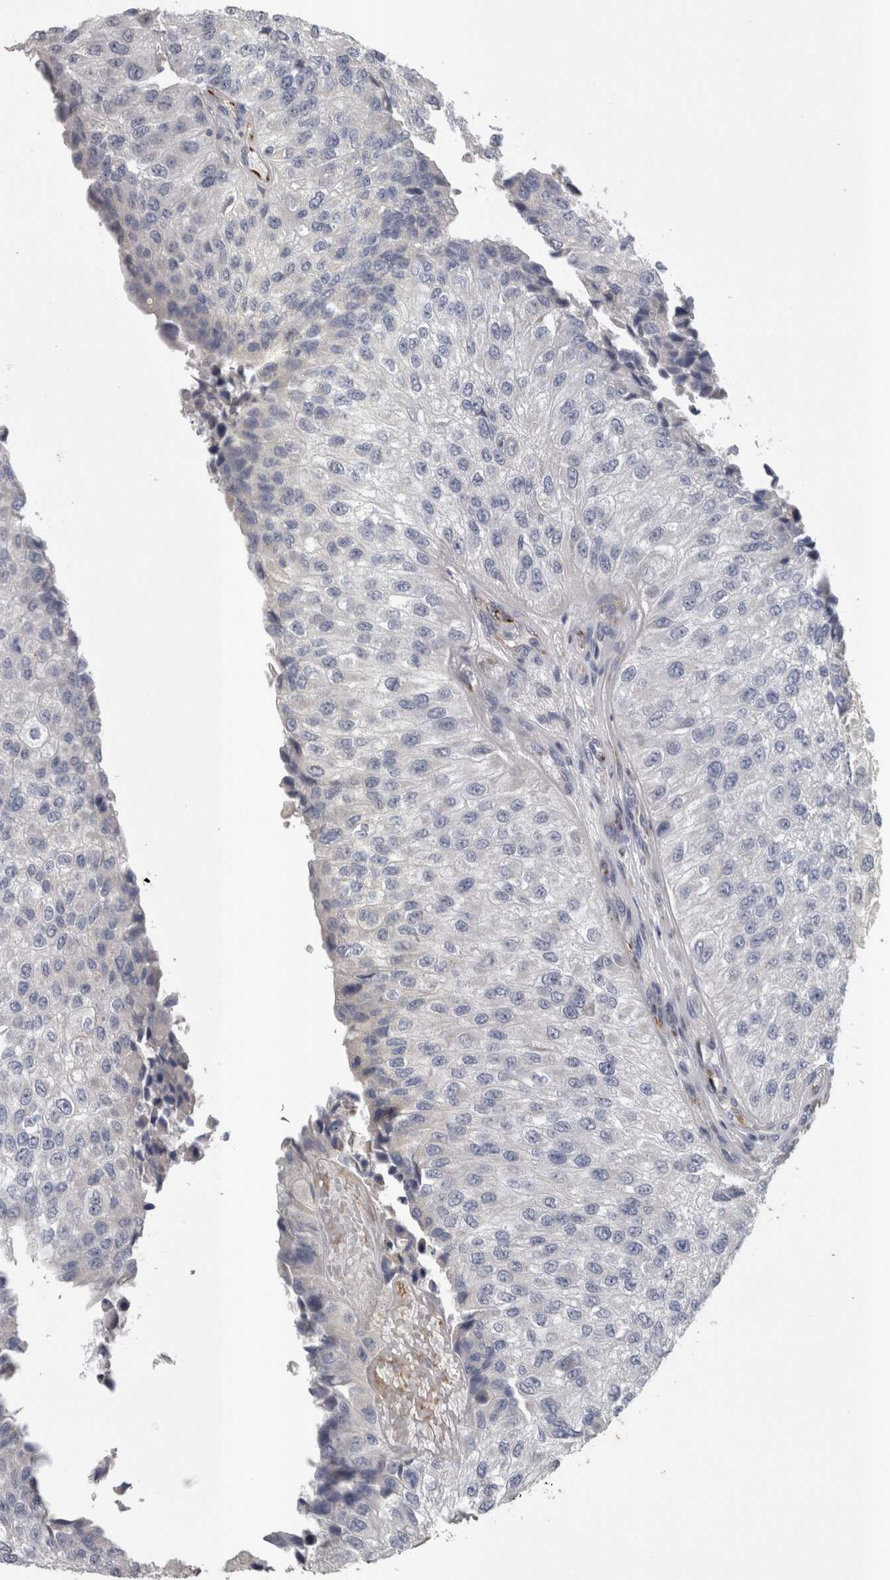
{"staining": {"intensity": "negative", "quantity": "none", "location": "none"}, "tissue": "urothelial cancer", "cell_type": "Tumor cells", "image_type": "cancer", "snomed": [{"axis": "morphology", "description": "Urothelial carcinoma, High grade"}, {"axis": "topography", "description": "Kidney"}, {"axis": "topography", "description": "Urinary bladder"}], "caption": "Tumor cells show no significant expression in high-grade urothelial carcinoma.", "gene": "STC1", "patient": {"sex": "male", "age": 77}}